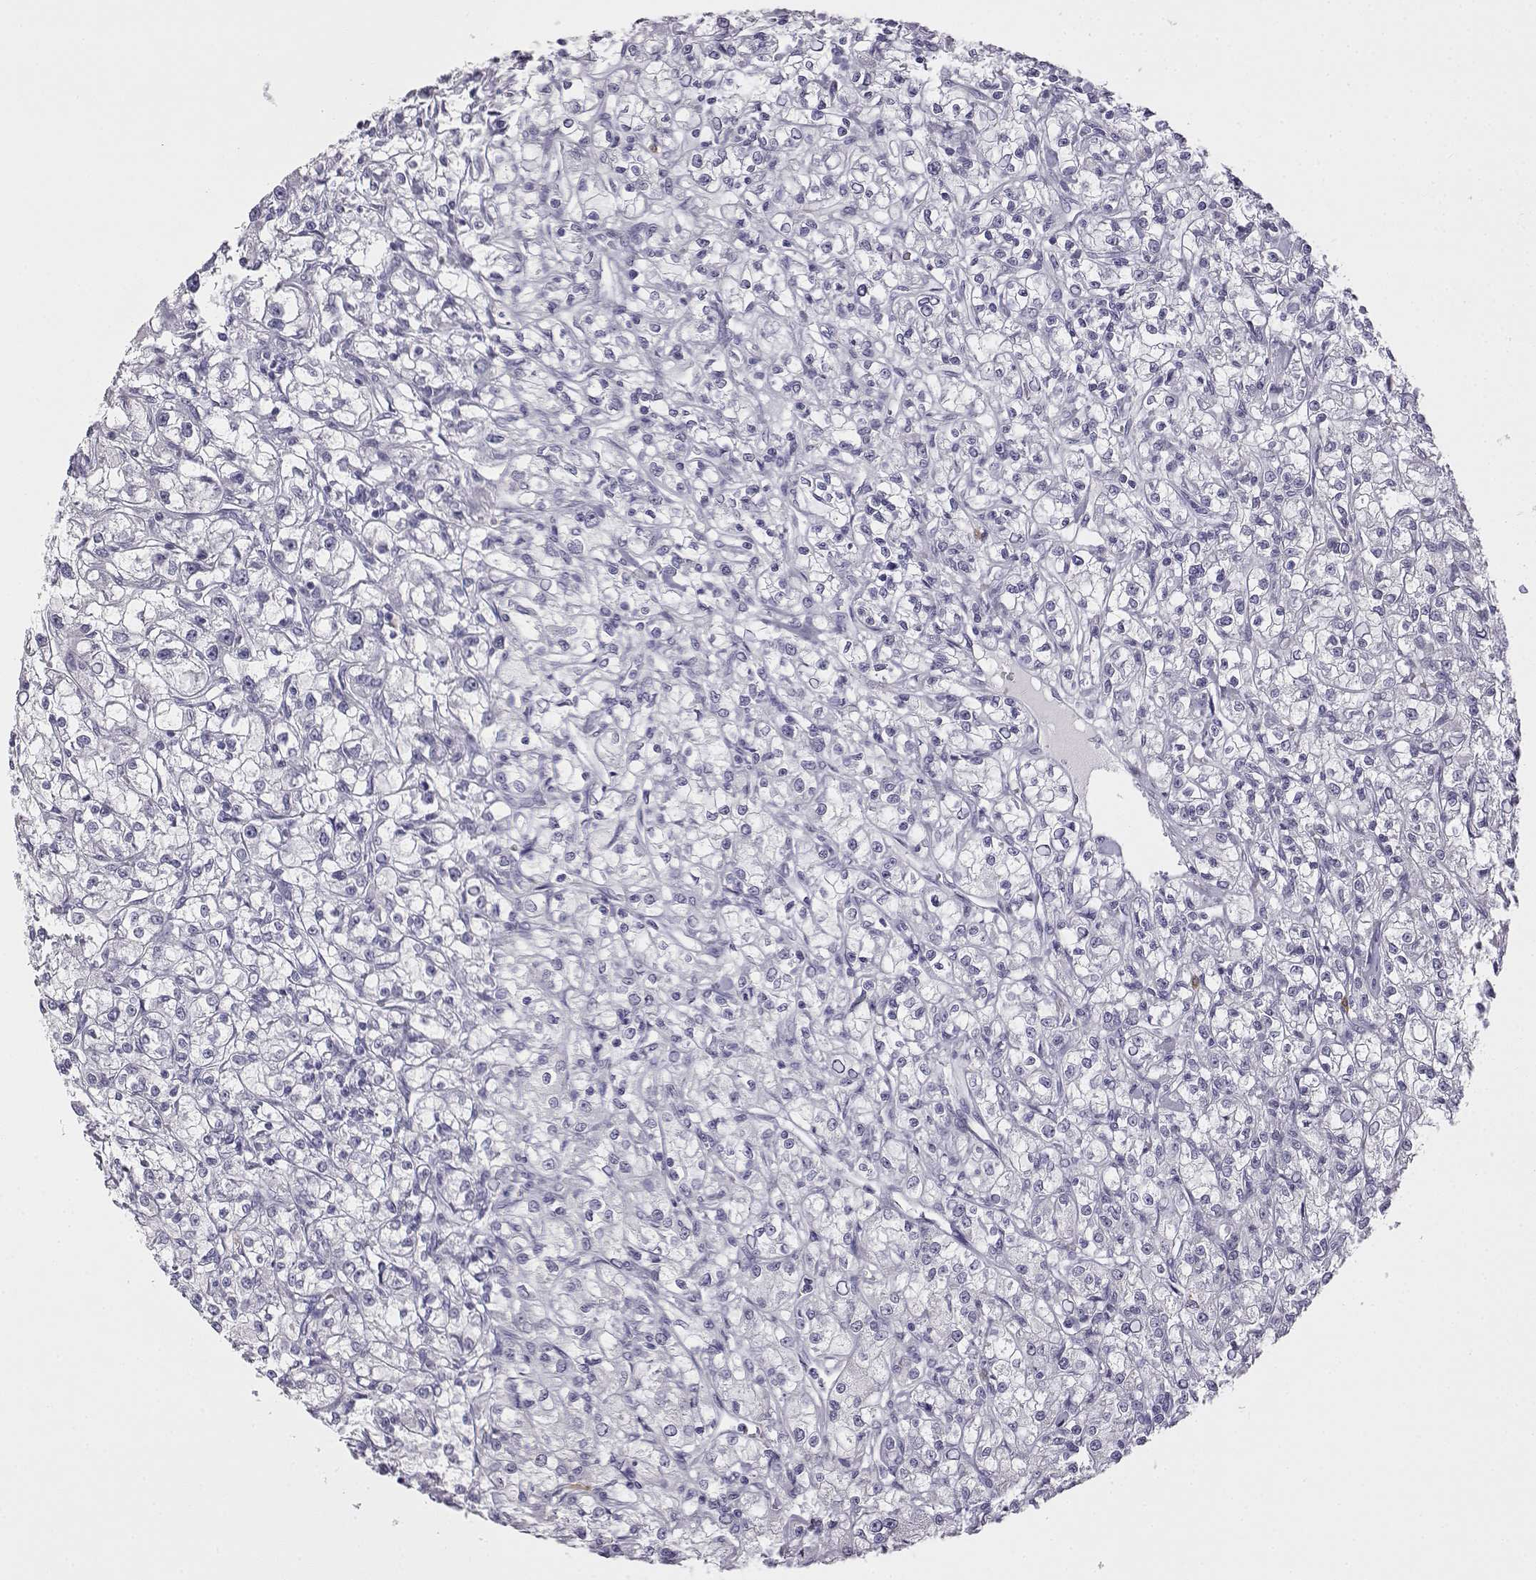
{"staining": {"intensity": "negative", "quantity": "none", "location": "none"}, "tissue": "renal cancer", "cell_type": "Tumor cells", "image_type": "cancer", "snomed": [{"axis": "morphology", "description": "Adenocarcinoma, NOS"}, {"axis": "topography", "description": "Kidney"}], "caption": "IHC micrograph of renal adenocarcinoma stained for a protein (brown), which shows no staining in tumor cells.", "gene": "VGF", "patient": {"sex": "female", "age": 59}}